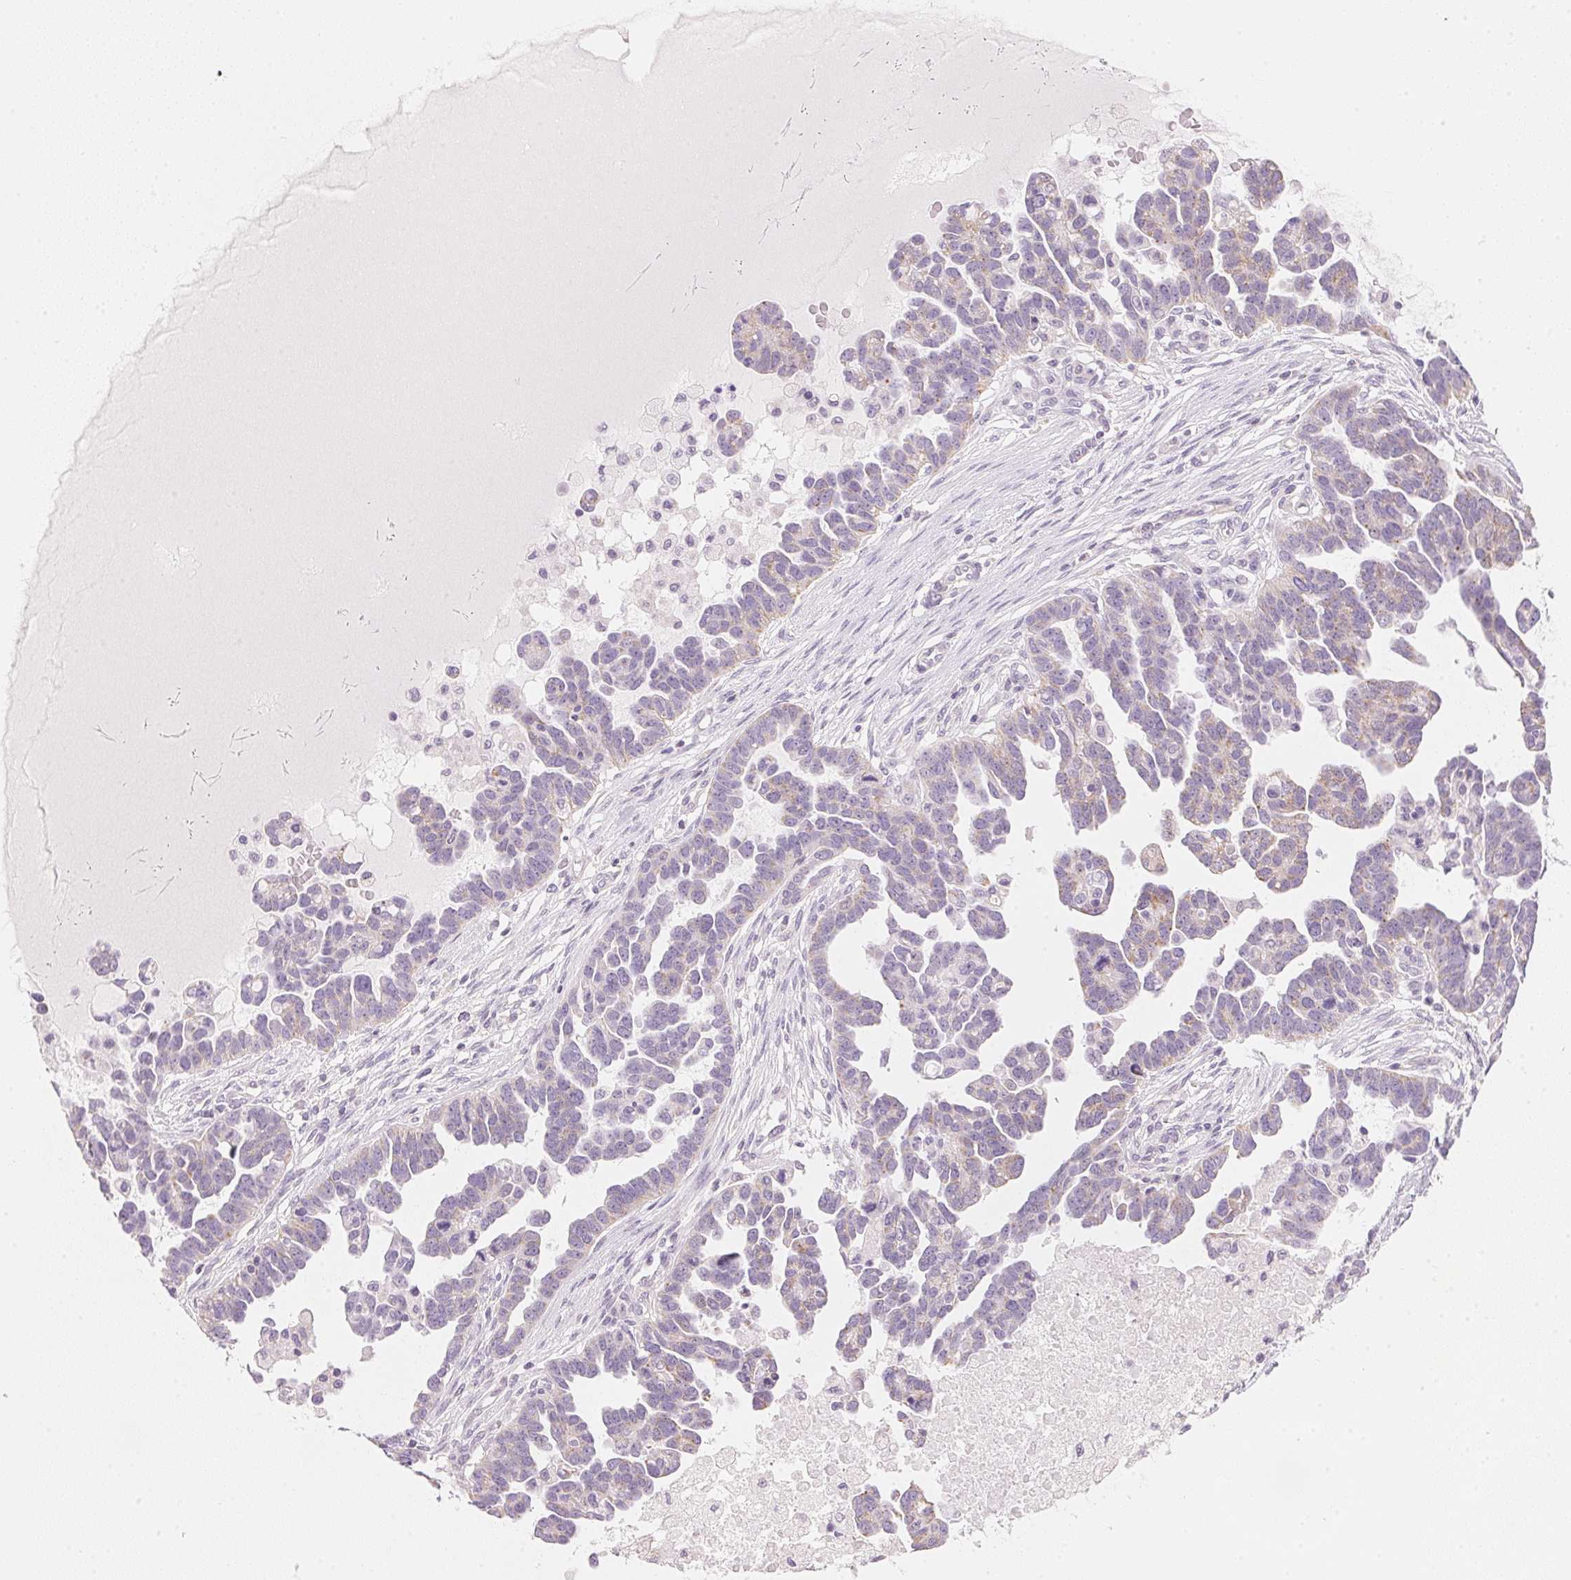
{"staining": {"intensity": "weak", "quantity": "<25%", "location": "cytoplasmic/membranous"}, "tissue": "ovarian cancer", "cell_type": "Tumor cells", "image_type": "cancer", "snomed": [{"axis": "morphology", "description": "Cystadenocarcinoma, serous, NOS"}, {"axis": "topography", "description": "Ovary"}], "caption": "Immunohistochemical staining of ovarian cancer shows no significant expression in tumor cells.", "gene": "HOXB13", "patient": {"sex": "female", "age": 54}}